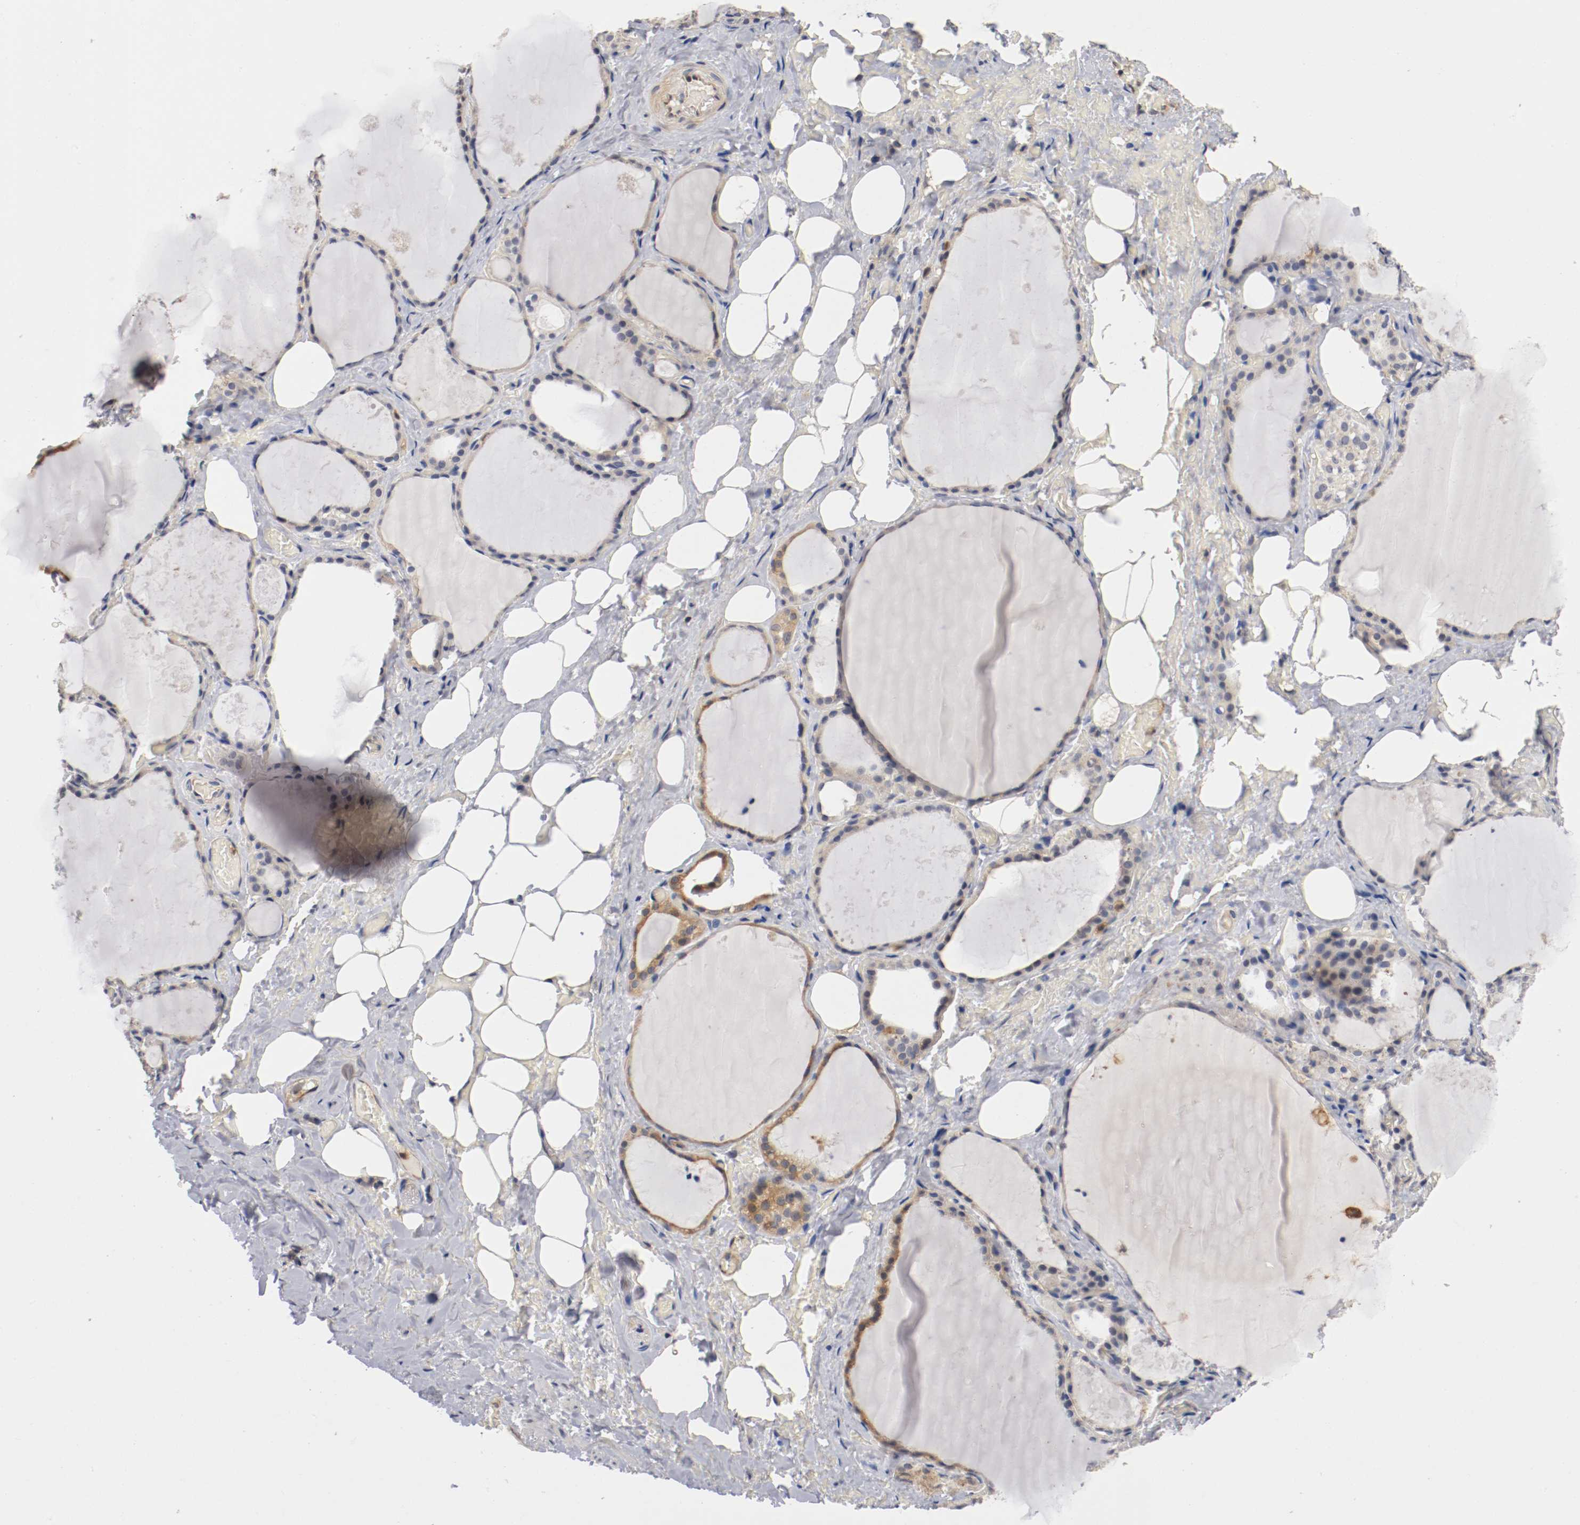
{"staining": {"intensity": "moderate", "quantity": "25%-75%", "location": "cytoplasmic/membranous"}, "tissue": "thyroid gland", "cell_type": "Glandular cells", "image_type": "normal", "snomed": [{"axis": "morphology", "description": "Normal tissue, NOS"}, {"axis": "topography", "description": "Thyroid gland"}], "caption": "An image of thyroid gland stained for a protein shows moderate cytoplasmic/membranous brown staining in glandular cells. The protein is stained brown, and the nuclei are stained in blue (DAB IHC with brightfield microscopy, high magnification).", "gene": "RBM23", "patient": {"sex": "male", "age": 61}}